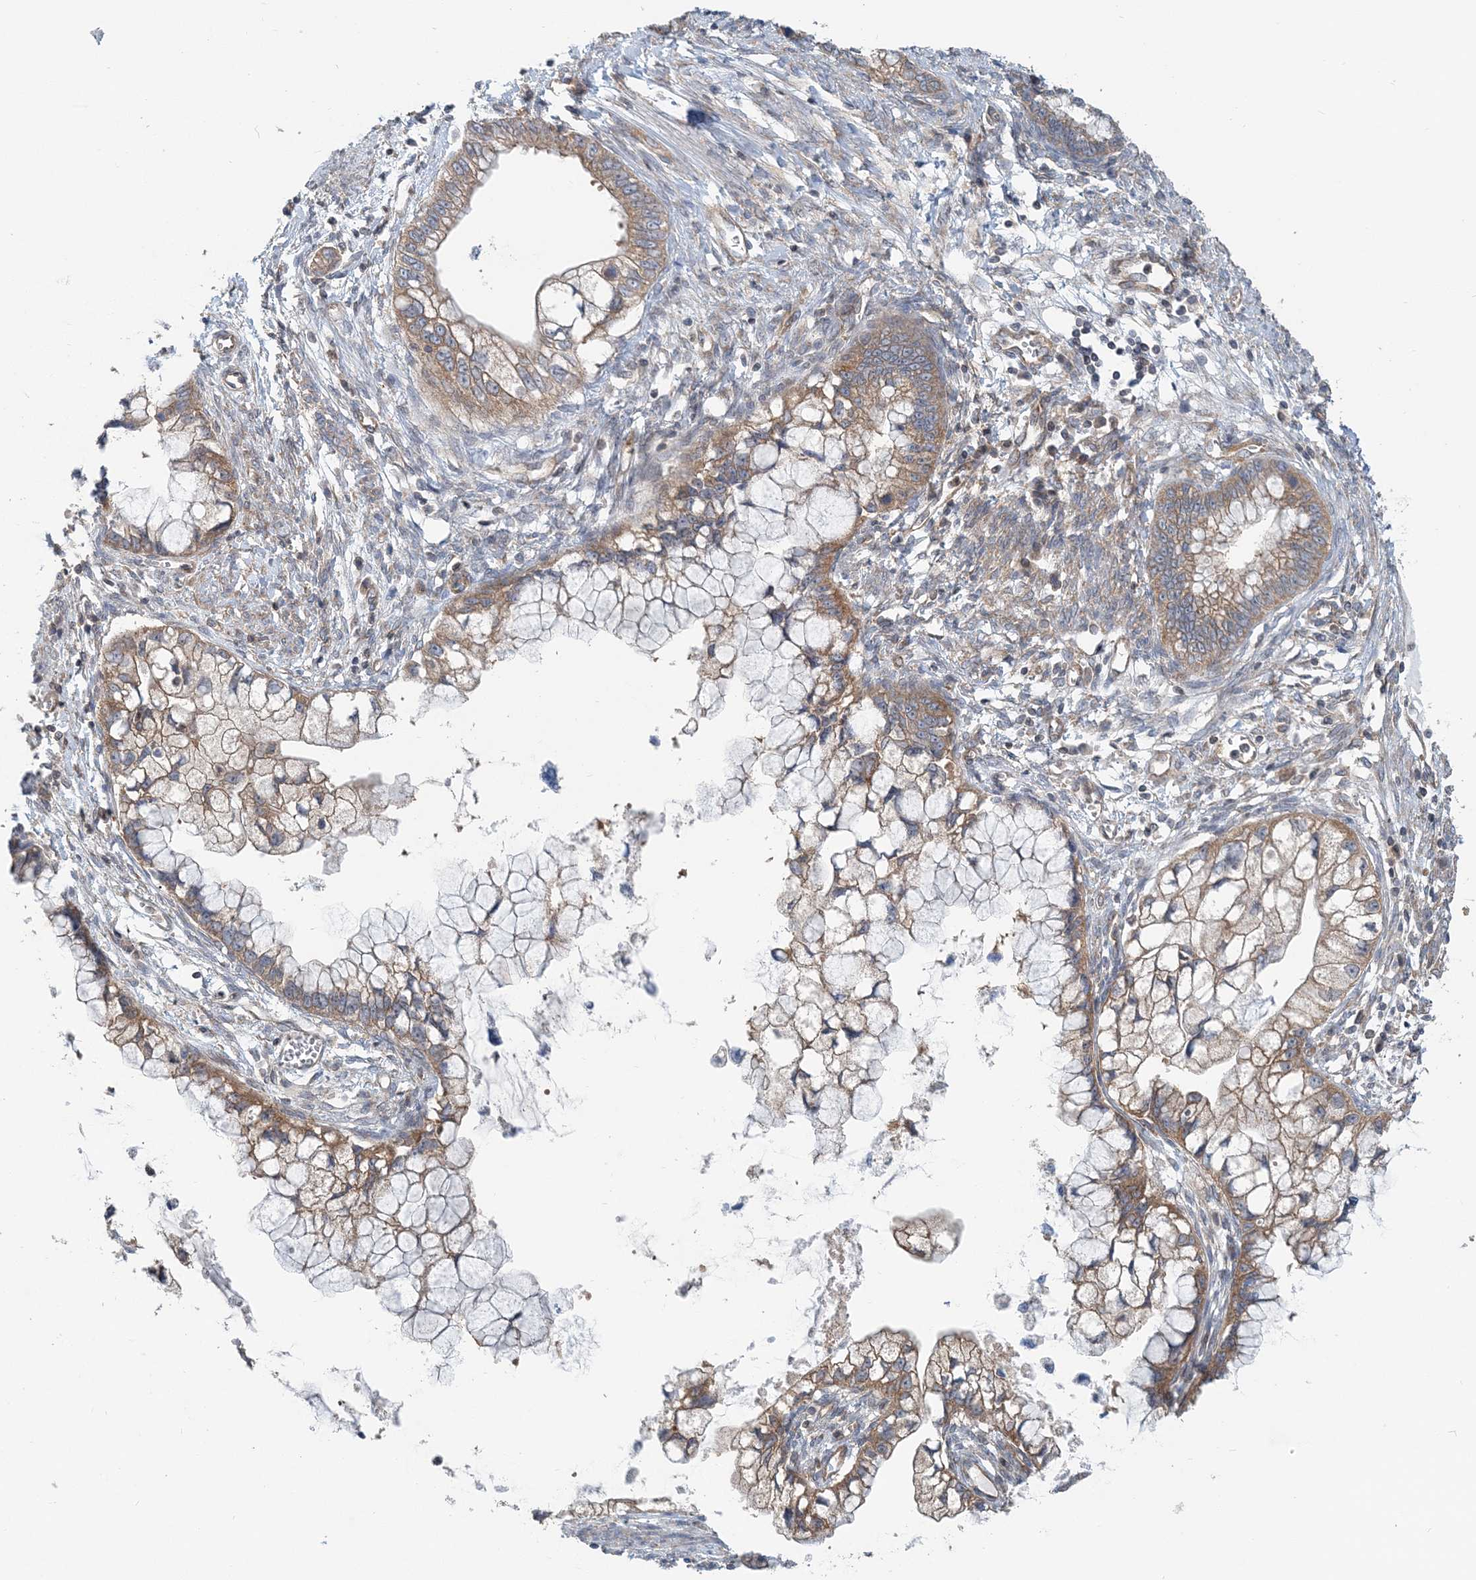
{"staining": {"intensity": "moderate", "quantity": ">75%", "location": "cytoplasmic/membranous"}, "tissue": "cervical cancer", "cell_type": "Tumor cells", "image_type": "cancer", "snomed": [{"axis": "morphology", "description": "Adenocarcinoma, NOS"}, {"axis": "topography", "description": "Cervix"}], "caption": "Immunohistochemistry image of neoplastic tissue: human cervical cancer (adenocarcinoma) stained using IHC demonstrates medium levels of moderate protein expression localized specifically in the cytoplasmic/membranous of tumor cells, appearing as a cytoplasmic/membranous brown color.", "gene": "MOB4", "patient": {"sex": "female", "age": 44}}